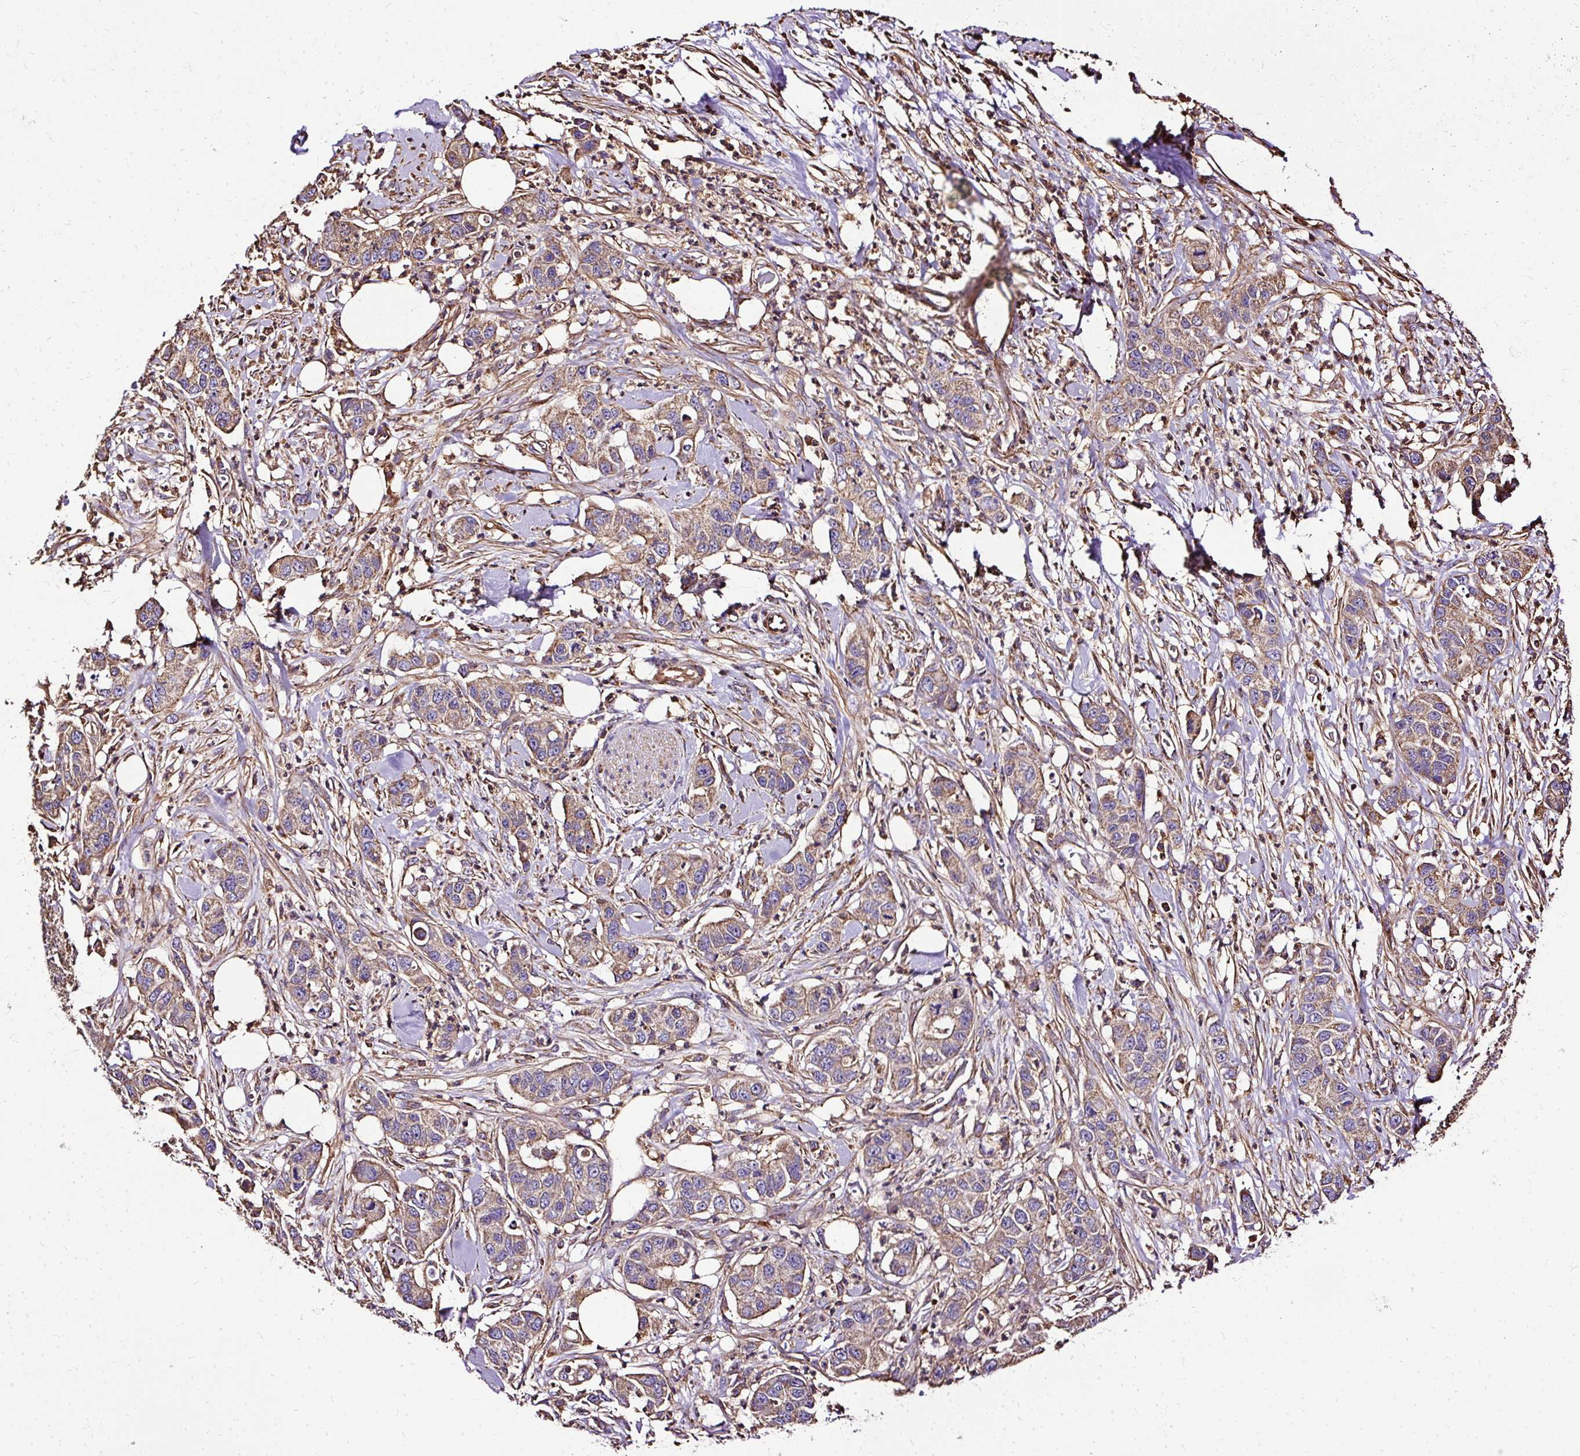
{"staining": {"intensity": "moderate", "quantity": "25%-75%", "location": "cytoplasmic/membranous"}, "tissue": "pancreatic cancer", "cell_type": "Tumor cells", "image_type": "cancer", "snomed": [{"axis": "morphology", "description": "Adenocarcinoma, NOS"}, {"axis": "topography", "description": "Pancreas"}], "caption": "There is medium levels of moderate cytoplasmic/membranous staining in tumor cells of pancreatic cancer (adenocarcinoma), as demonstrated by immunohistochemical staining (brown color).", "gene": "KLHL11", "patient": {"sex": "male", "age": 73}}